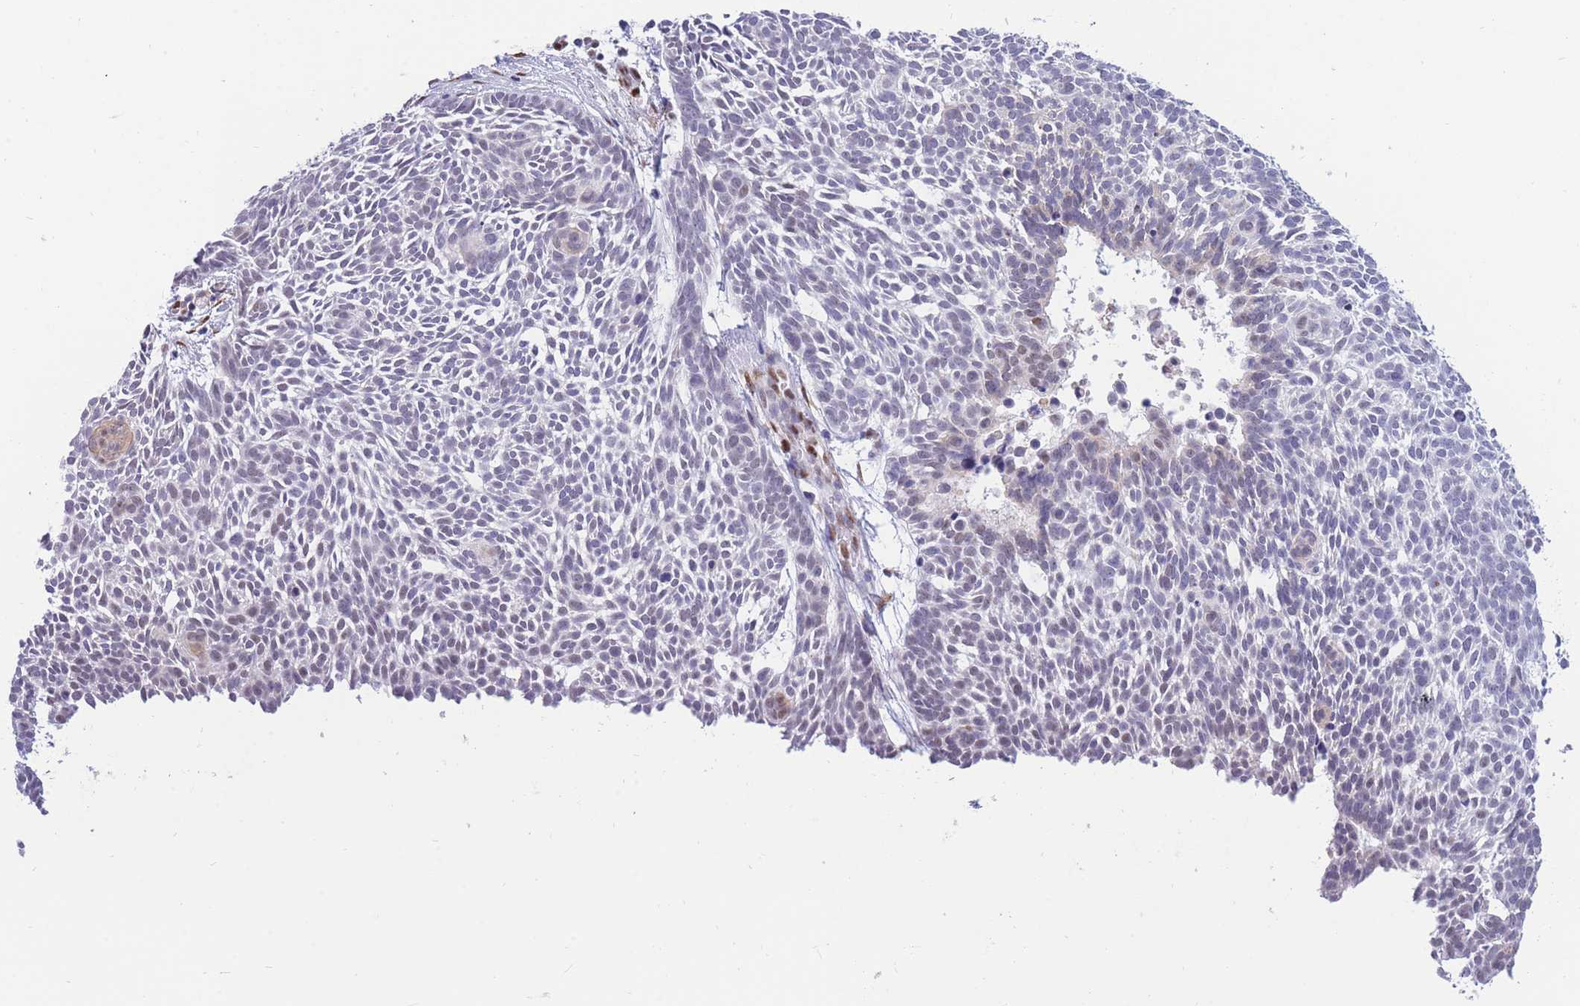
{"staining": {"intensity": "negative", "quantity": "none", "location": "none"}, "tissue": "skin cancer", "cell_type": "Tumor cells", "image_type": "cancer", "snomed": [{"axis": "morphology", "description": "Basal cell carcinoma"}, {"axis": "topography", "description": "Skin"}], "caption": "The image shows no staining of tumor cells in skin cancer.", "gene": "FAM153A", "patient": {"sex": "male", "age": 61}}